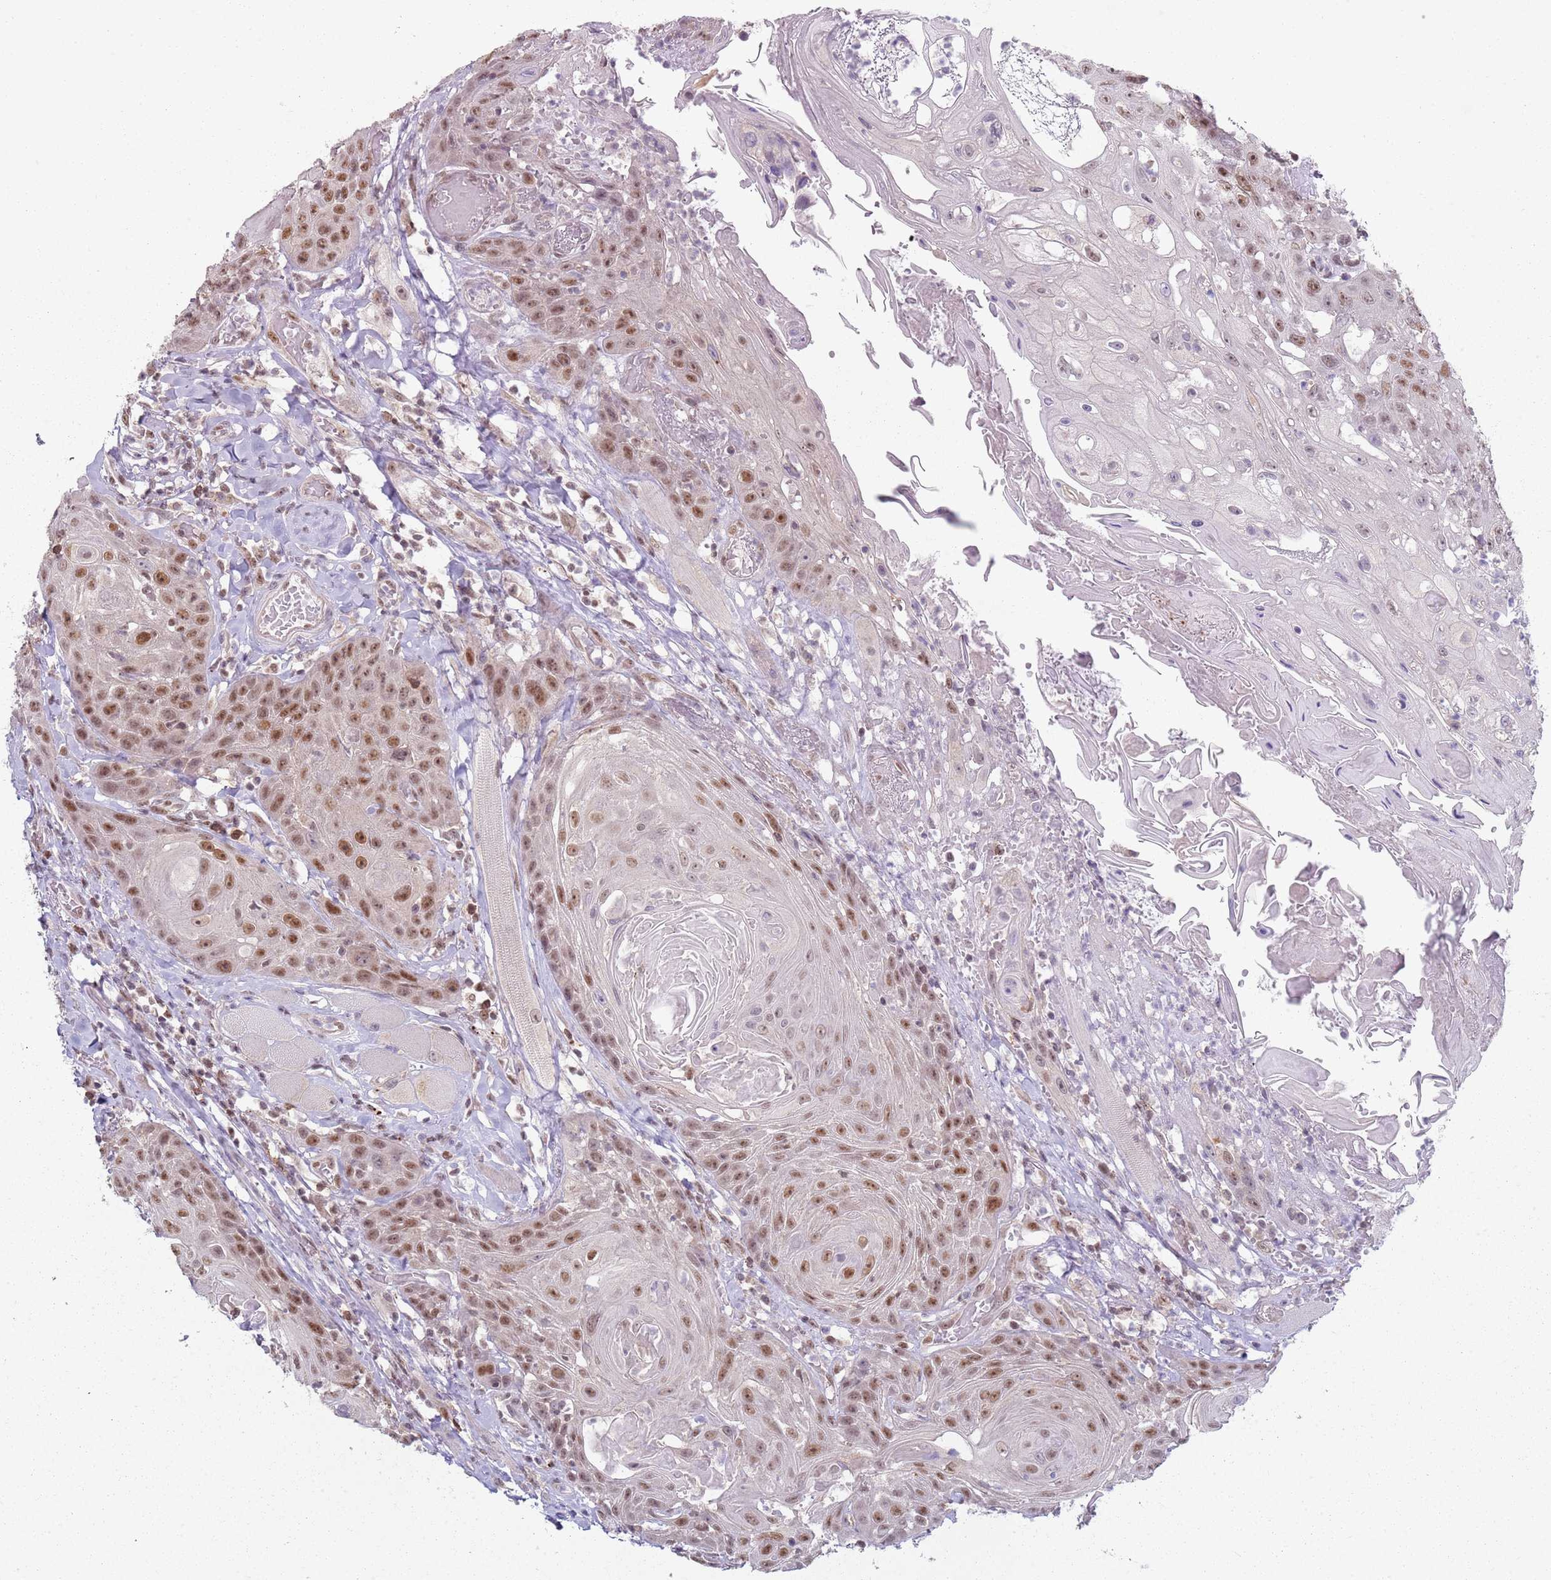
{"staining": {"intensity": "moderate", "quantity": ">75%", "location": "nuclear"}, "tissue": "head and neck cancer", "cell_type": "Tumor cells", "image_type": "cancer", "snomed": [{"axis": "morphology", "description": "Squamous cell carcinoma, NOS"}, {"axis": "topography", "description": "Head-Neck"}], "caption": "IHC histopathology image of neoplastic tissue: human squamous cell carcinoma (head and neck) stained using immunohistochemistry (IHC) reveals medium levels of moderate protein expression localized specifically in the nuclear of tumor cells, appearing as a nuclear brown color.", "gene": "SMARCAL1", "patient": {"sex": "female", "age": 59}}